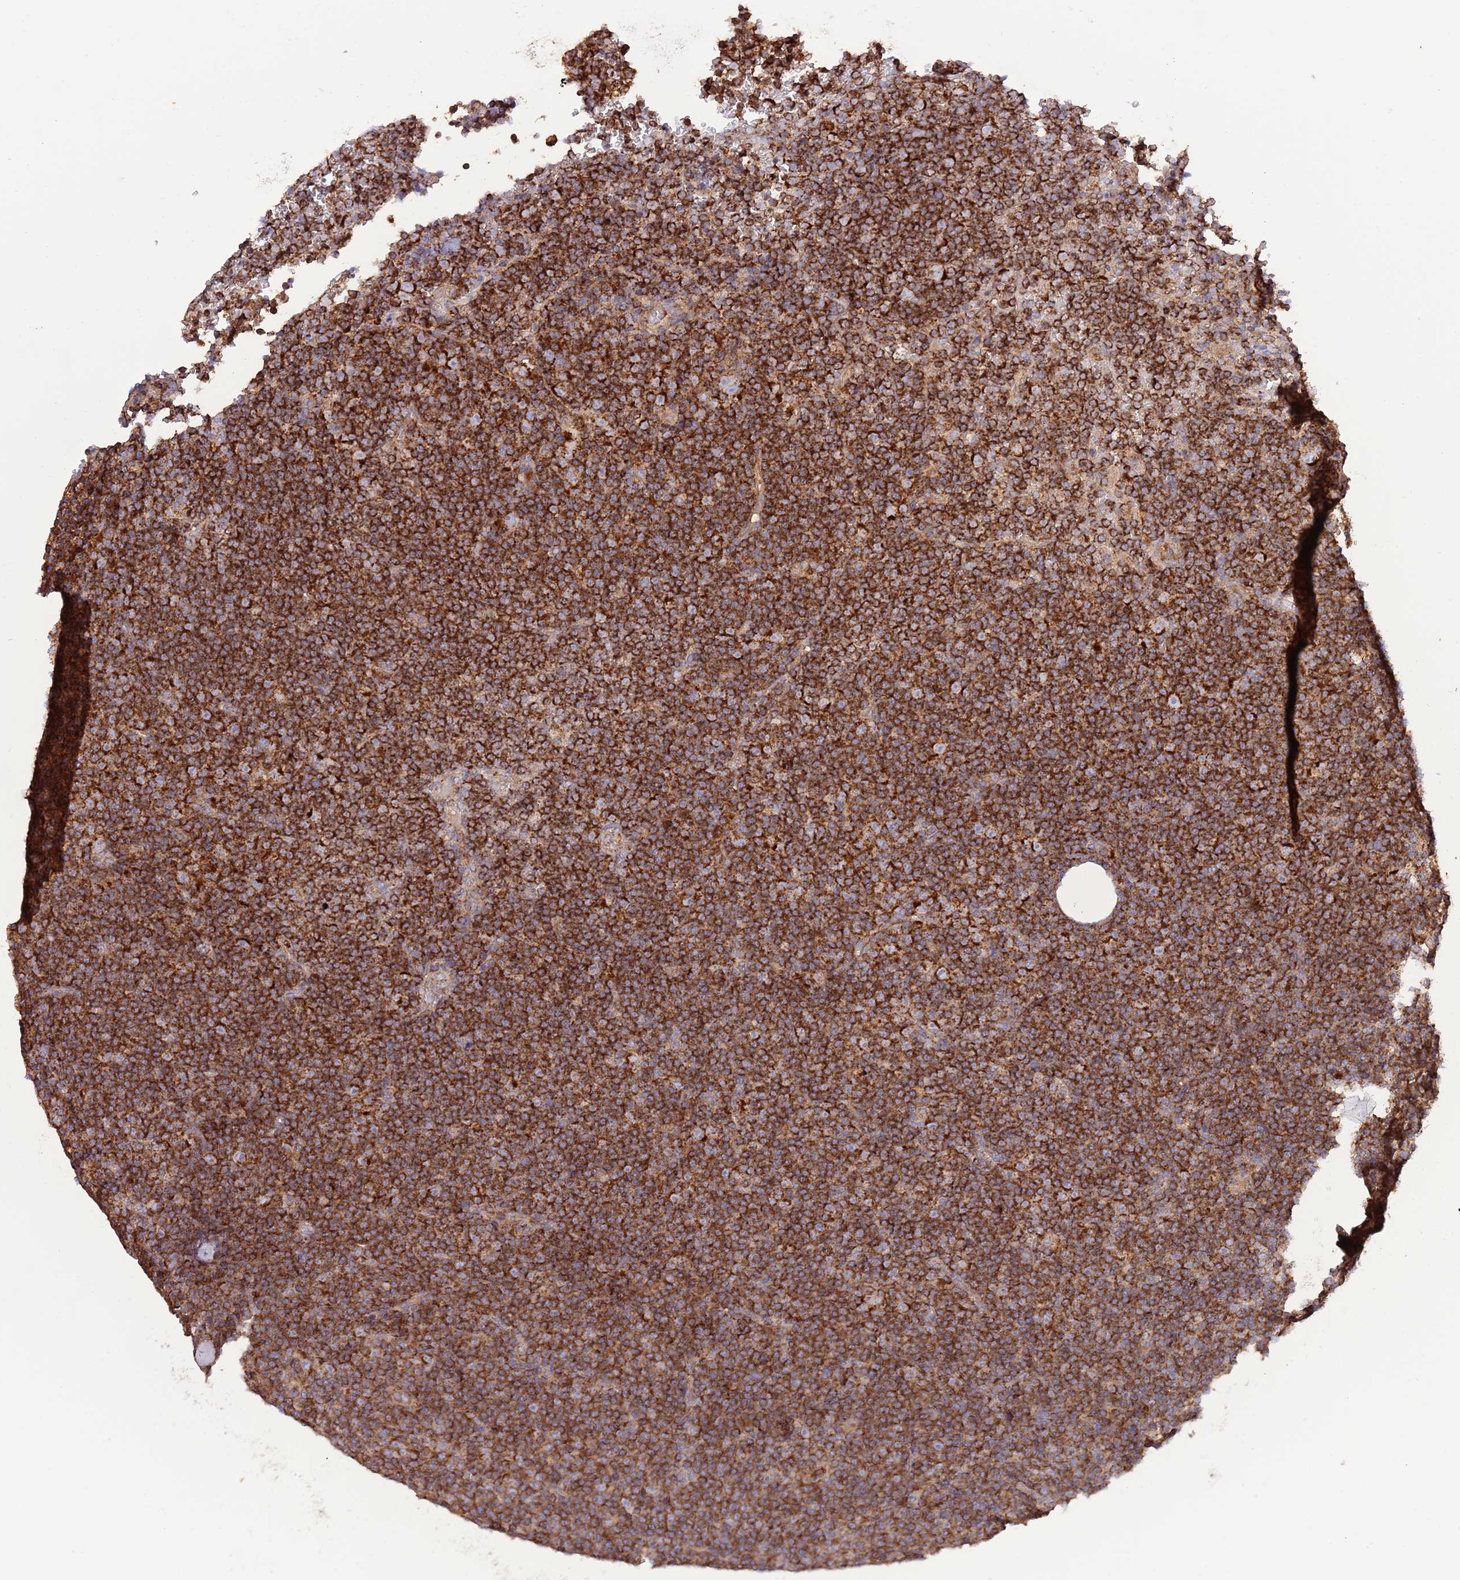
{"staining": {"intensity": "strong", "quantity": ">75%", "location": "cytoplasmic/membranous"}, "tissue": "lymphoma", "cell_type": "Tumor cells", "image_type": "cancer", "snomed": [{"axis": "morphology", "description": "Malignant lymphoma, non-Hodgkin's type, Low grade"}, {"axis": "topography", "description": "Lymph node"}], "caption": "Protein expression analysis of lymphoma exhibits strong cytoplasmic/membranous expression in about >75% of tumor cells.", "gene": "DNAJA3", "patient": {"sex": "female", "age": 67}}